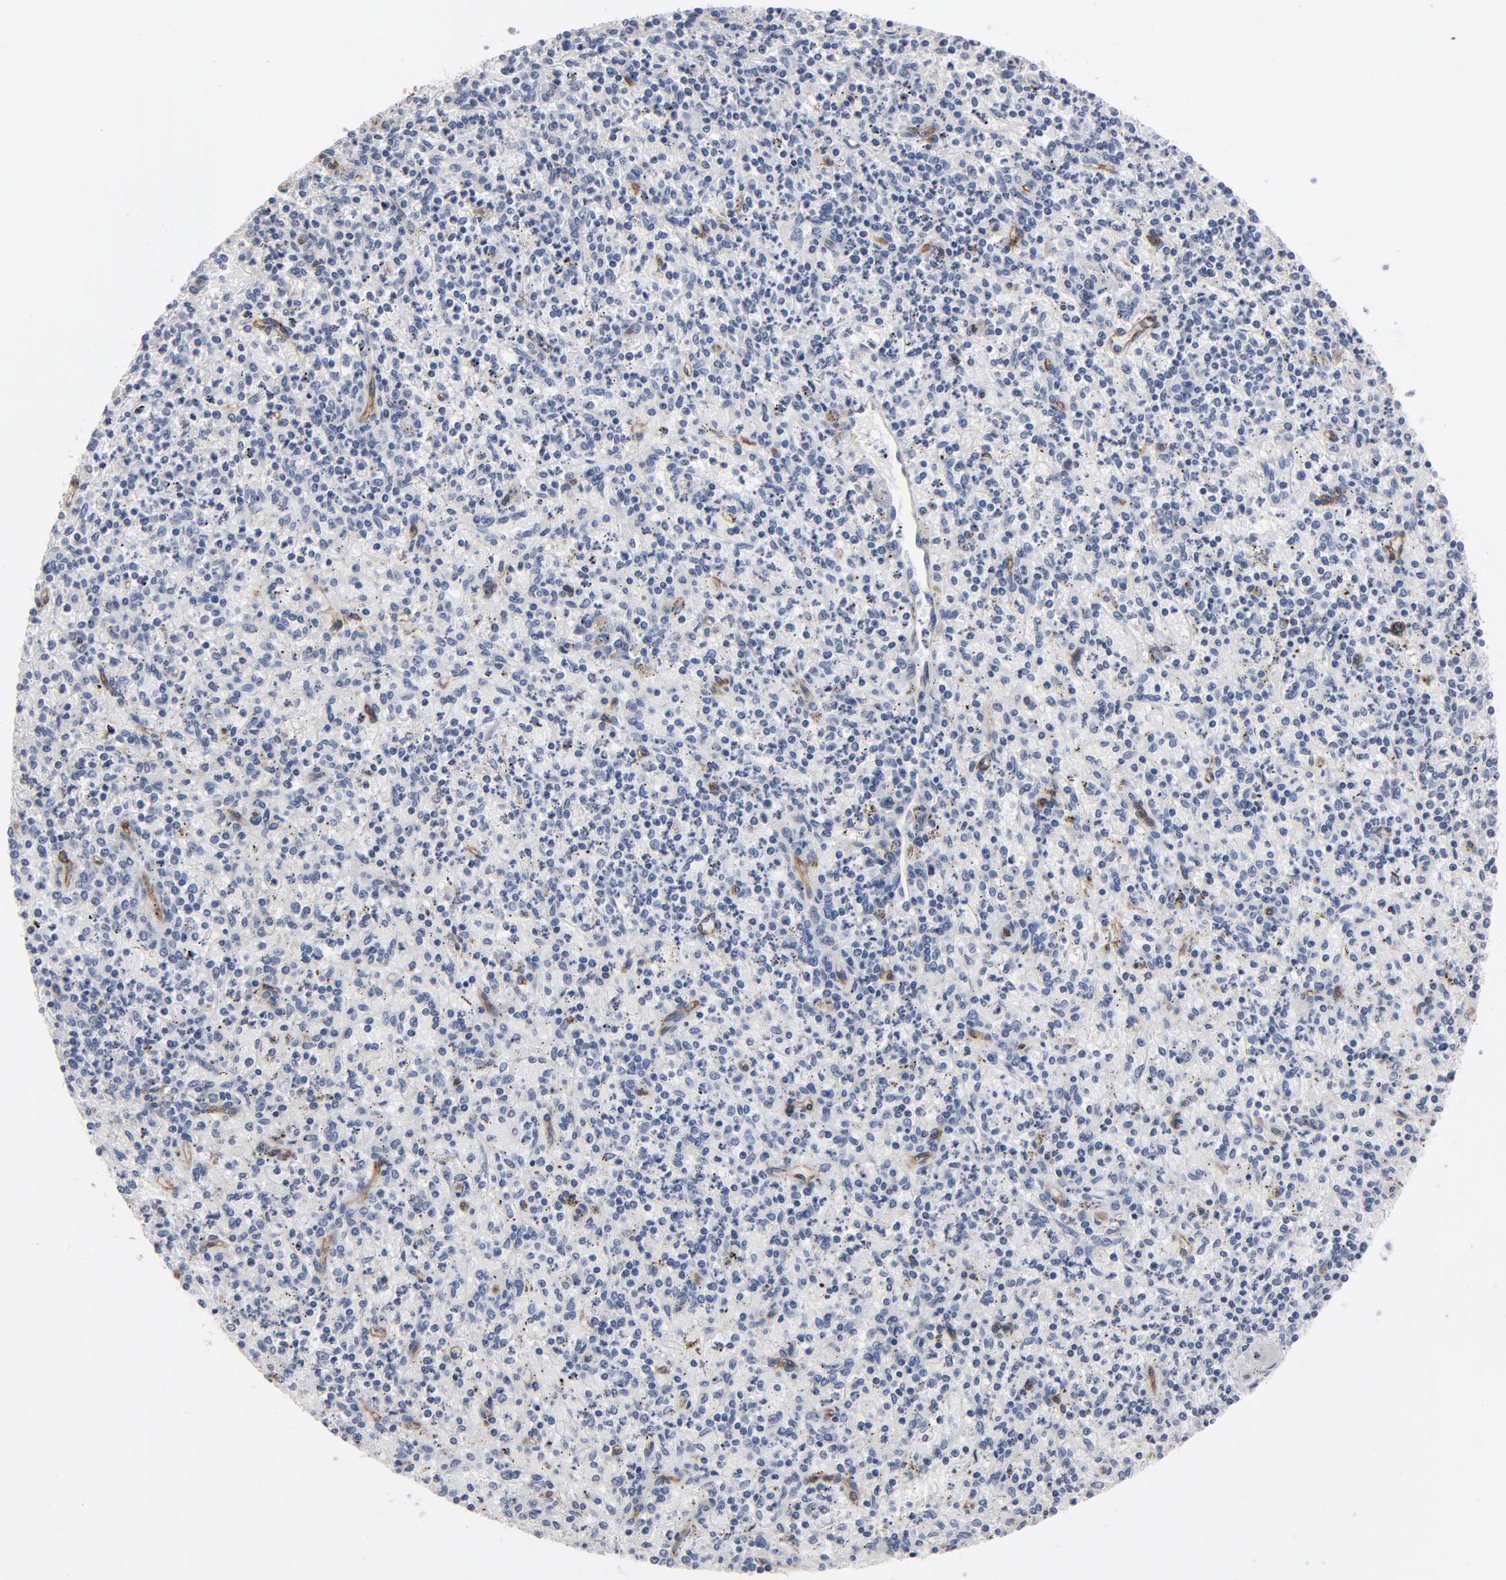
{"staining": {"intensity": "negative", "quantity": "none", "location": "none"}, "tissue": "spleen", "cell_type": "Cells in red pulp", "image_type": "normal", "snomed": [{"axis": "morphology", "description": "Normal tissue, NOS"}, {"axis": "topography", "description": "Spleen"}], "caption": "There is no significant staining in cells in red pulp of spleen. (IHC, brightfield microscopy, high magnification).", "gene": "KDR", "patient": {"sex": "male", "age": 72}}